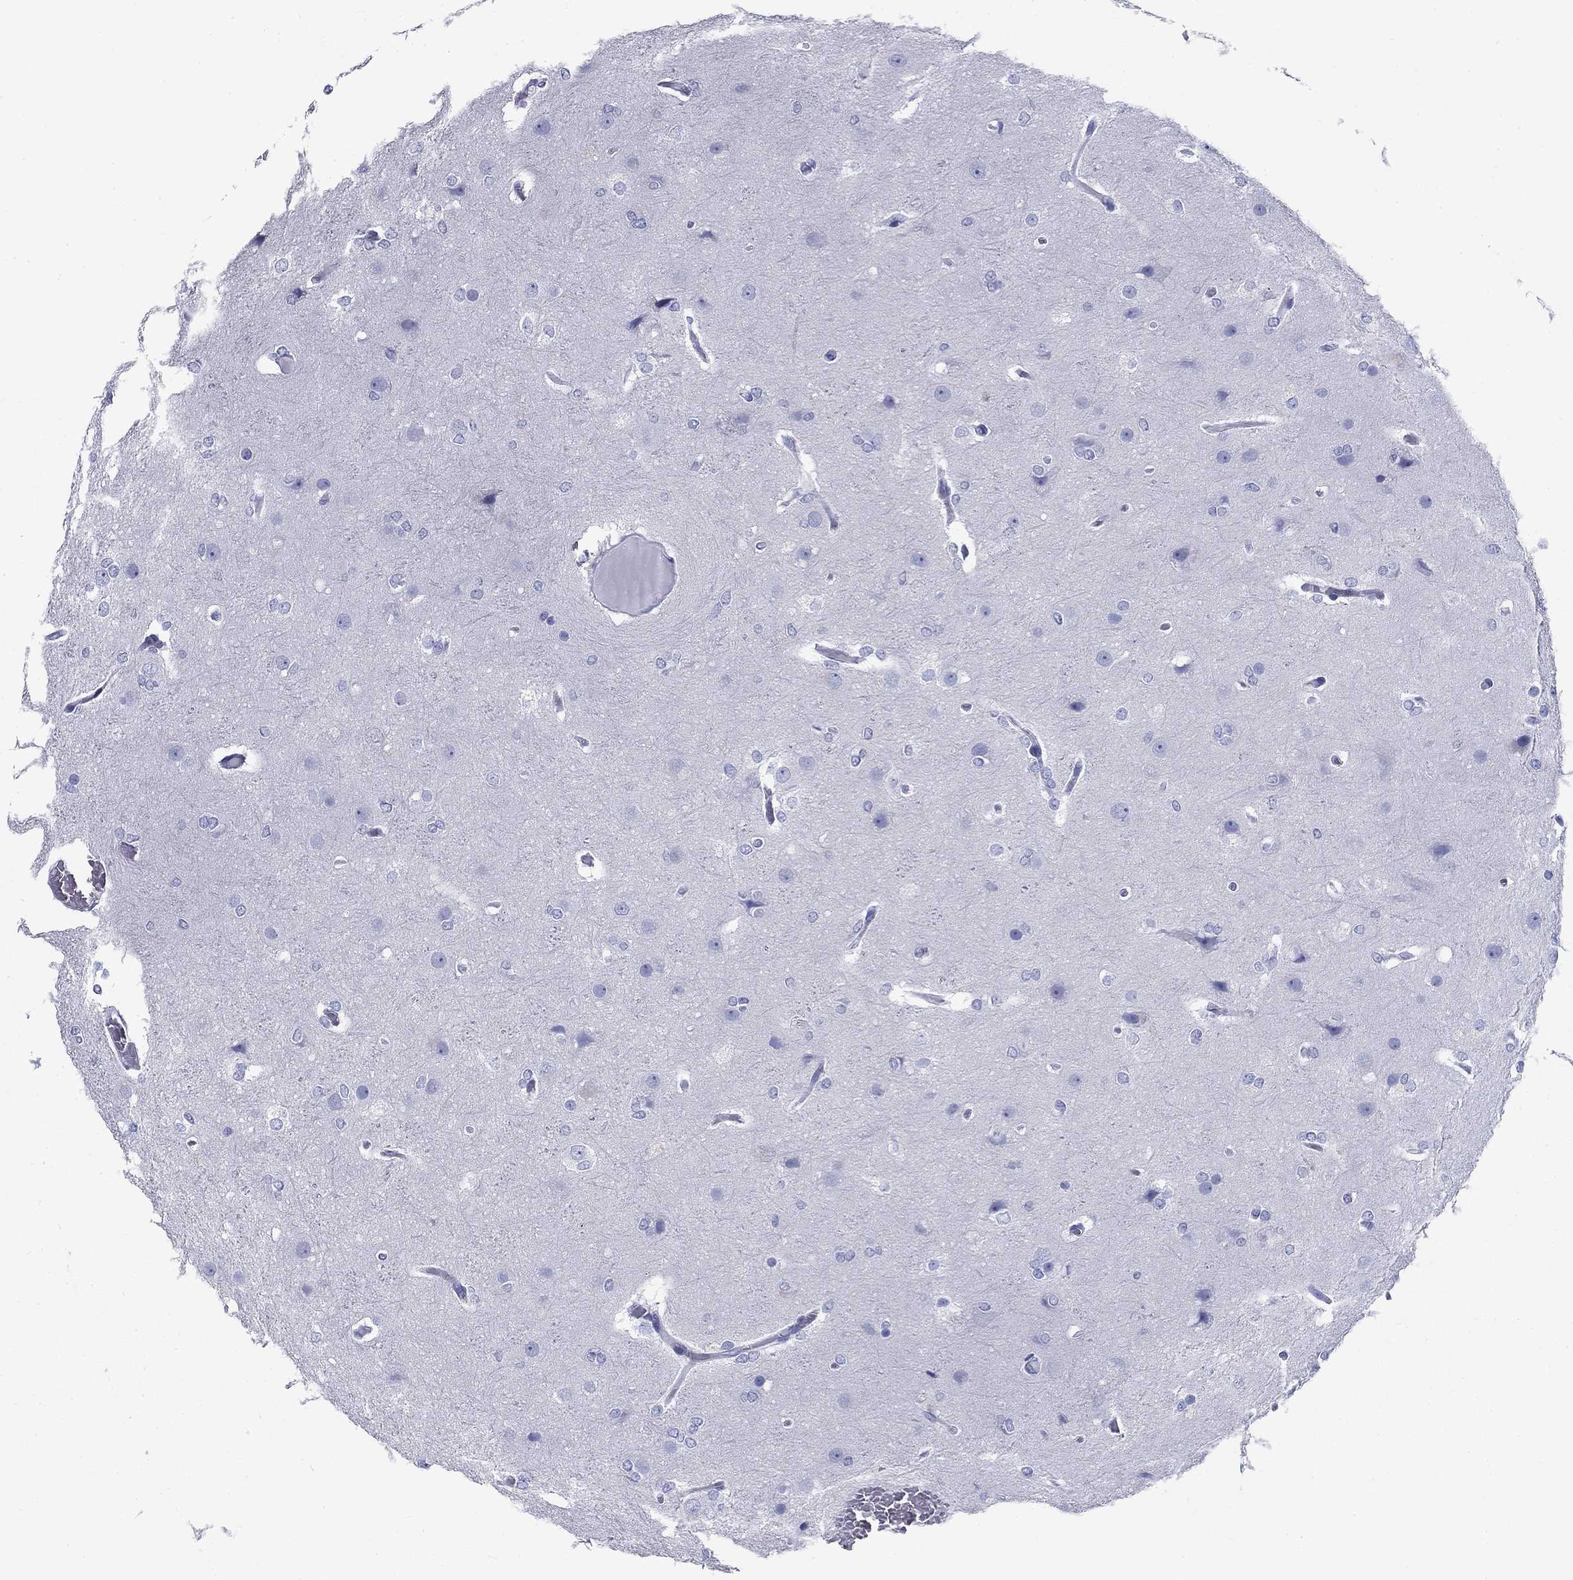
{"staining": {"intensity": "negative", "quantity": "none", "location": "none"}, "tissue": "glioma", "cell_type": "Tumor cells", "image_type": "cancer", "snomed": [{"axis": "morphology", "description": "Glioma, malignant, High grade"}, {"axis": "topography", "description": "Brain"}], "caption": "IHC of malignant glioma (high-grade) reveals no expression in tumor cells.", "gene": "CD40LG", "patient": {"sex": "female", "age": 61}}